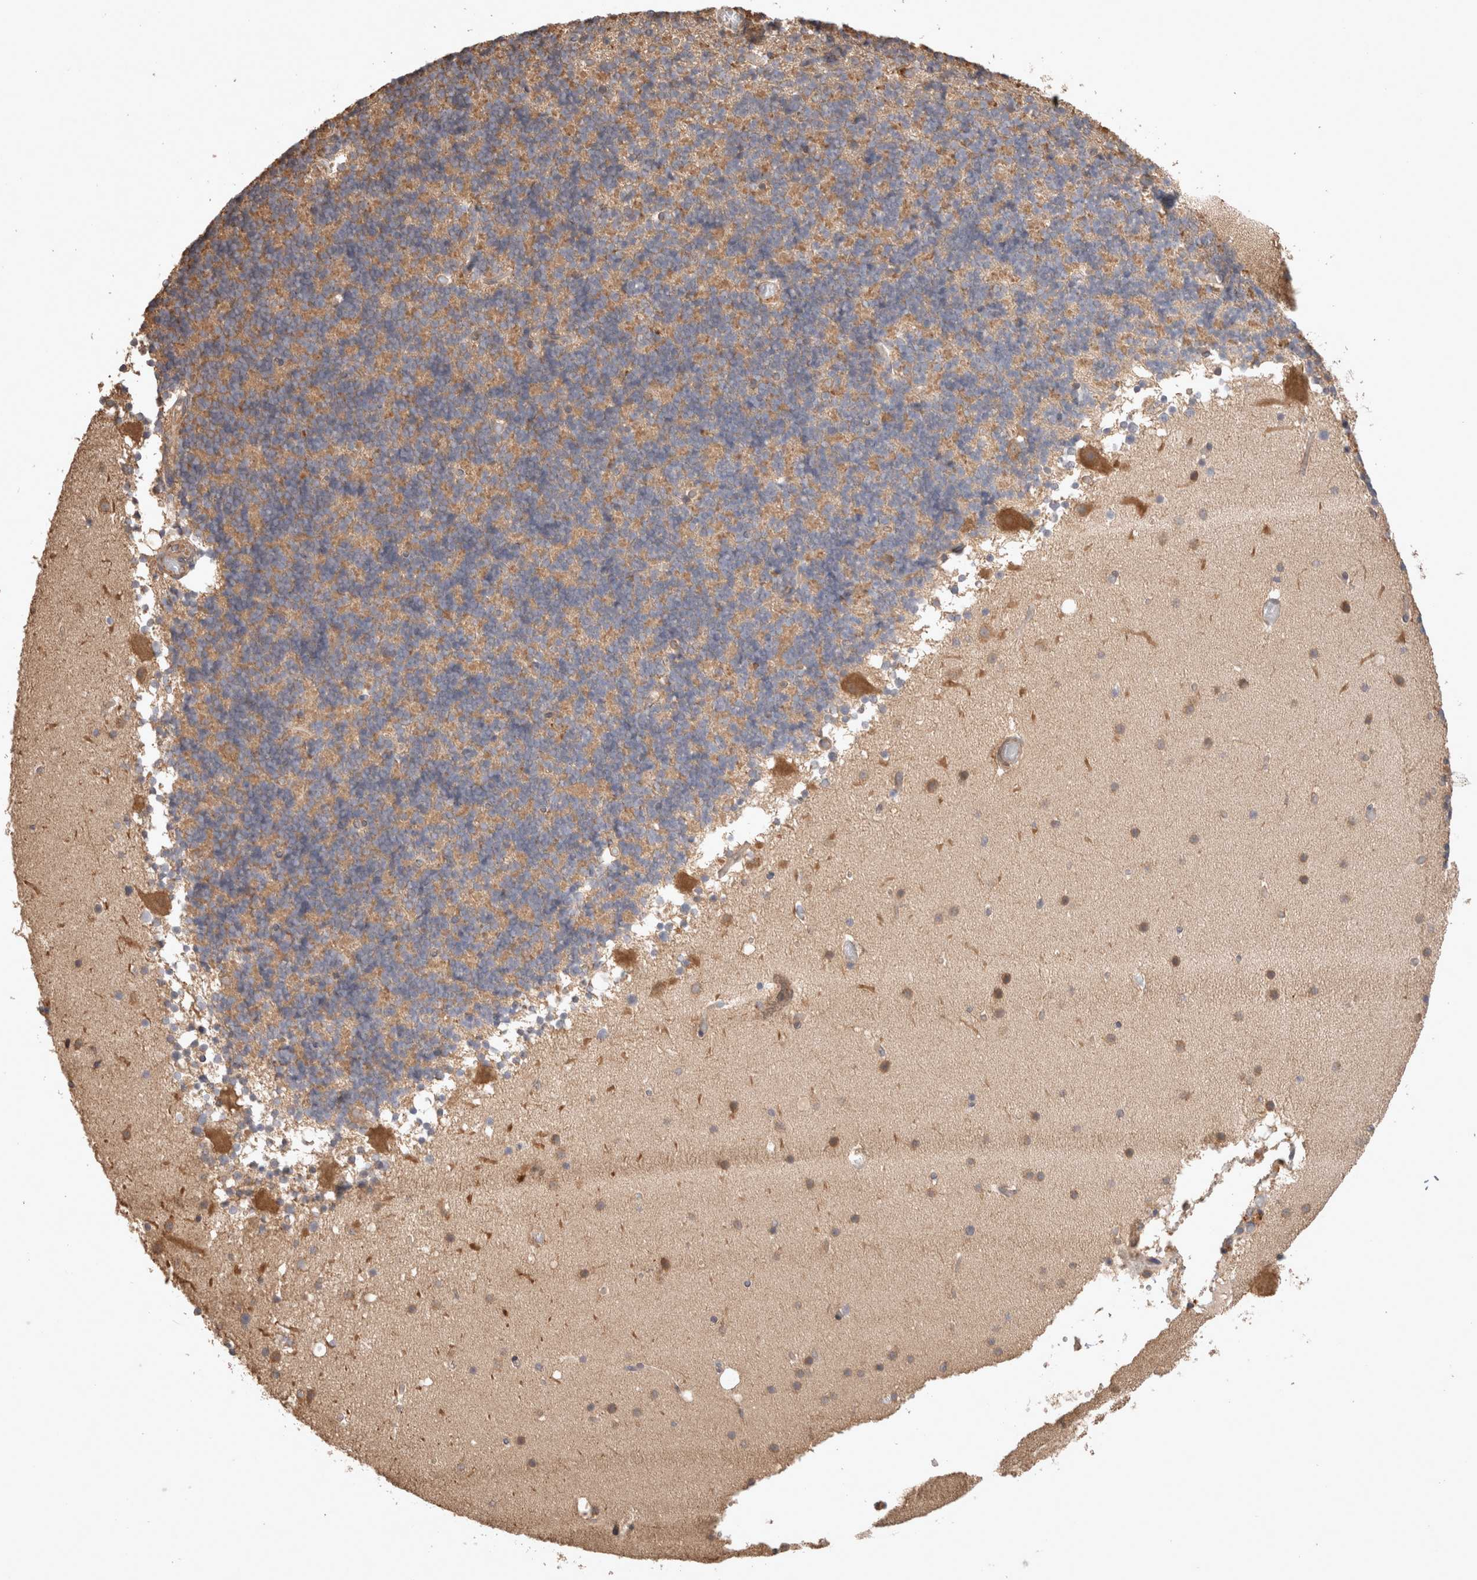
{"staining": {"intensity": "moderate", "quantity": "25%-75%", "location": "cytoplasmic/membranous"}, "tissue": "cerebellum", "cell_type": "Cells in granular layer", "image_type": "normal", "snomed": [{"axis": "morphology", "description": "Normal tissue, NOS"}, {"axis": "topography", "description": "Cerebellum"}], "caption": "IHC micrograph of normal human cerebellum stained for a protein (brown), which displays medium levels of moderate cytoplasmic/membranous staining in about 25%-75% of cells in granular layer.", "gene": "HROB", "patient": {"sex": "male", "age": 57}}